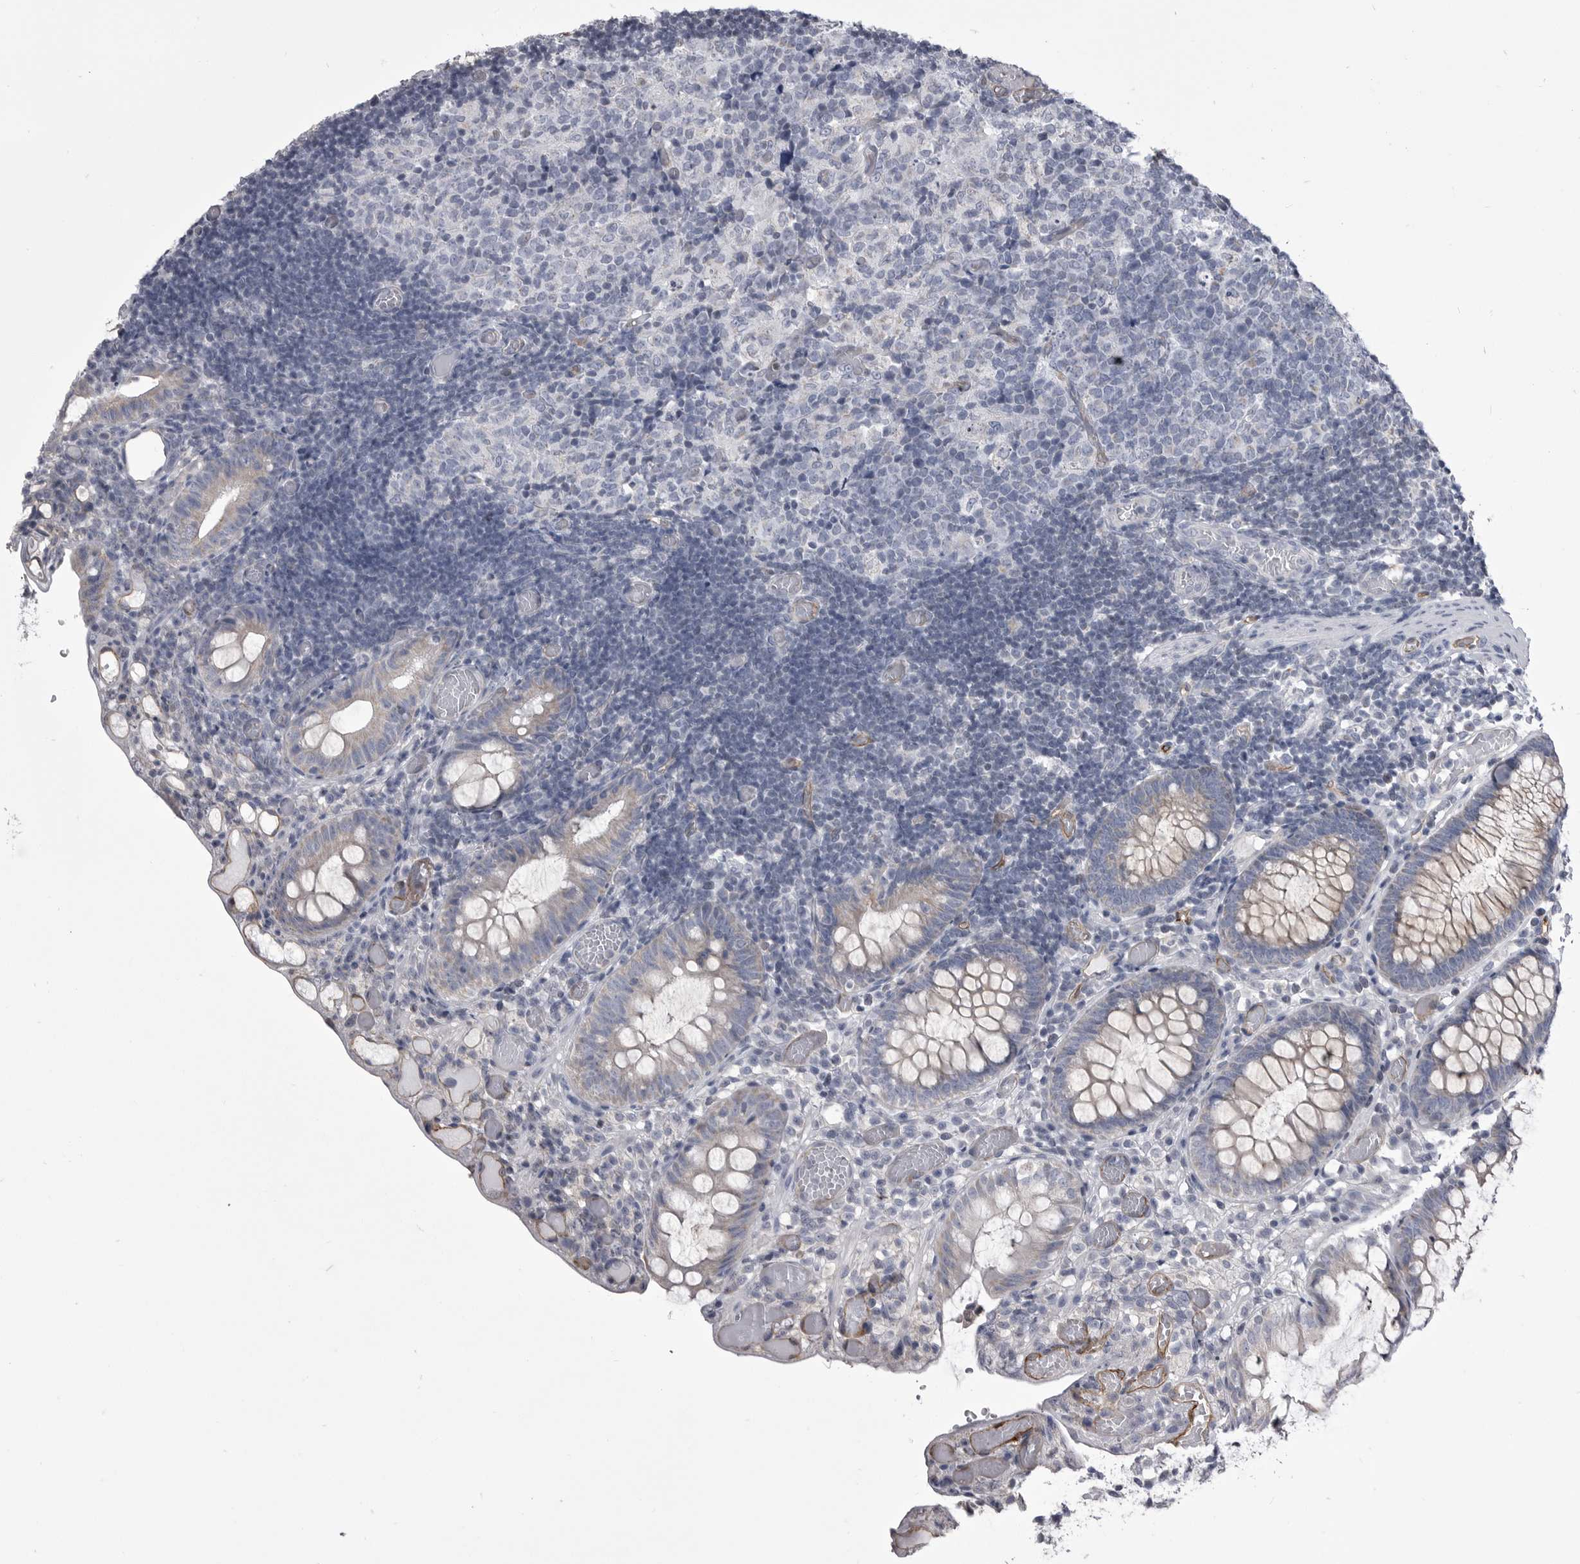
{"staining": {"intensity": "moderate", "quantity": ">75%", "location": "cytoplasmic/membranous"}, "tissue": "colon", "cell_type": "Endothelial cells", "image_type": "normal", "snomed": [{"axis": "morphology", "description": "Normal tissue, NOS"}, {"axis": "topography", "description": "Colon"}], "caption": "Immunohistochemical staining of normal human colon reveals moderate cytoplasmic/membranous protein positivity in about >75% of endothelial cells.", "gene": "OPLAH", "patient": {"sex": "male", "age": 14}}